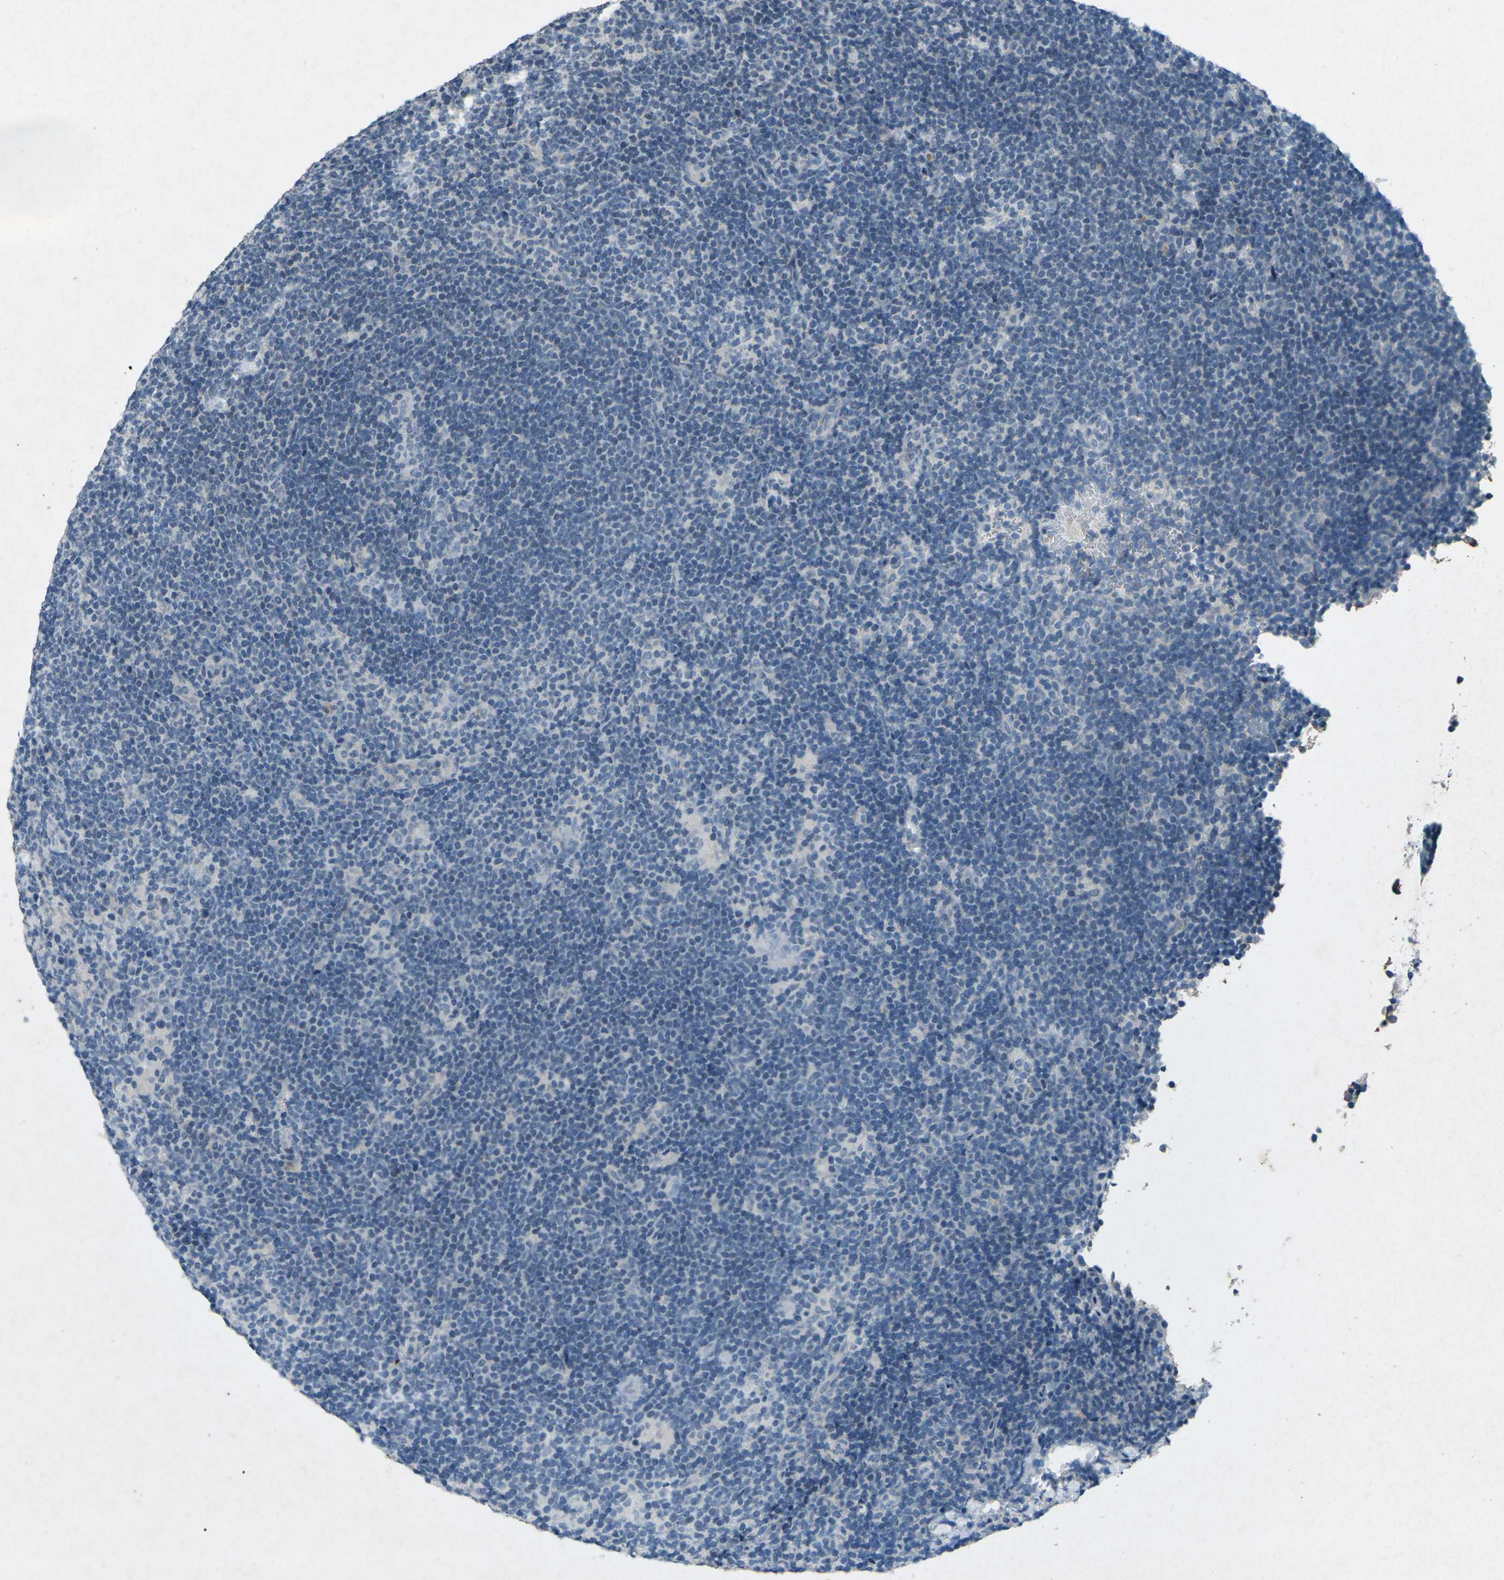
{"staining": {"intensity": "negative", "quantity": "none", "location": "none"}, "tissue": "lymphoma", "cell_type": "Tumor cells", "image_type": "cancer", "snomed": [{"axis": "morphology", "description": "Hodgkin's disease, NOS"}, {"axis": "topography", "description": "Lymph node"}], "caption": "This micrograph is of lymphoma stained with immunohistochemistry (IHC) to label a protein in brown with the nuclei are counter-stained blue. There is no positivity in tumor cells.", "gene": "A1BG", "patient": {"sex": "female", "age": 57}}